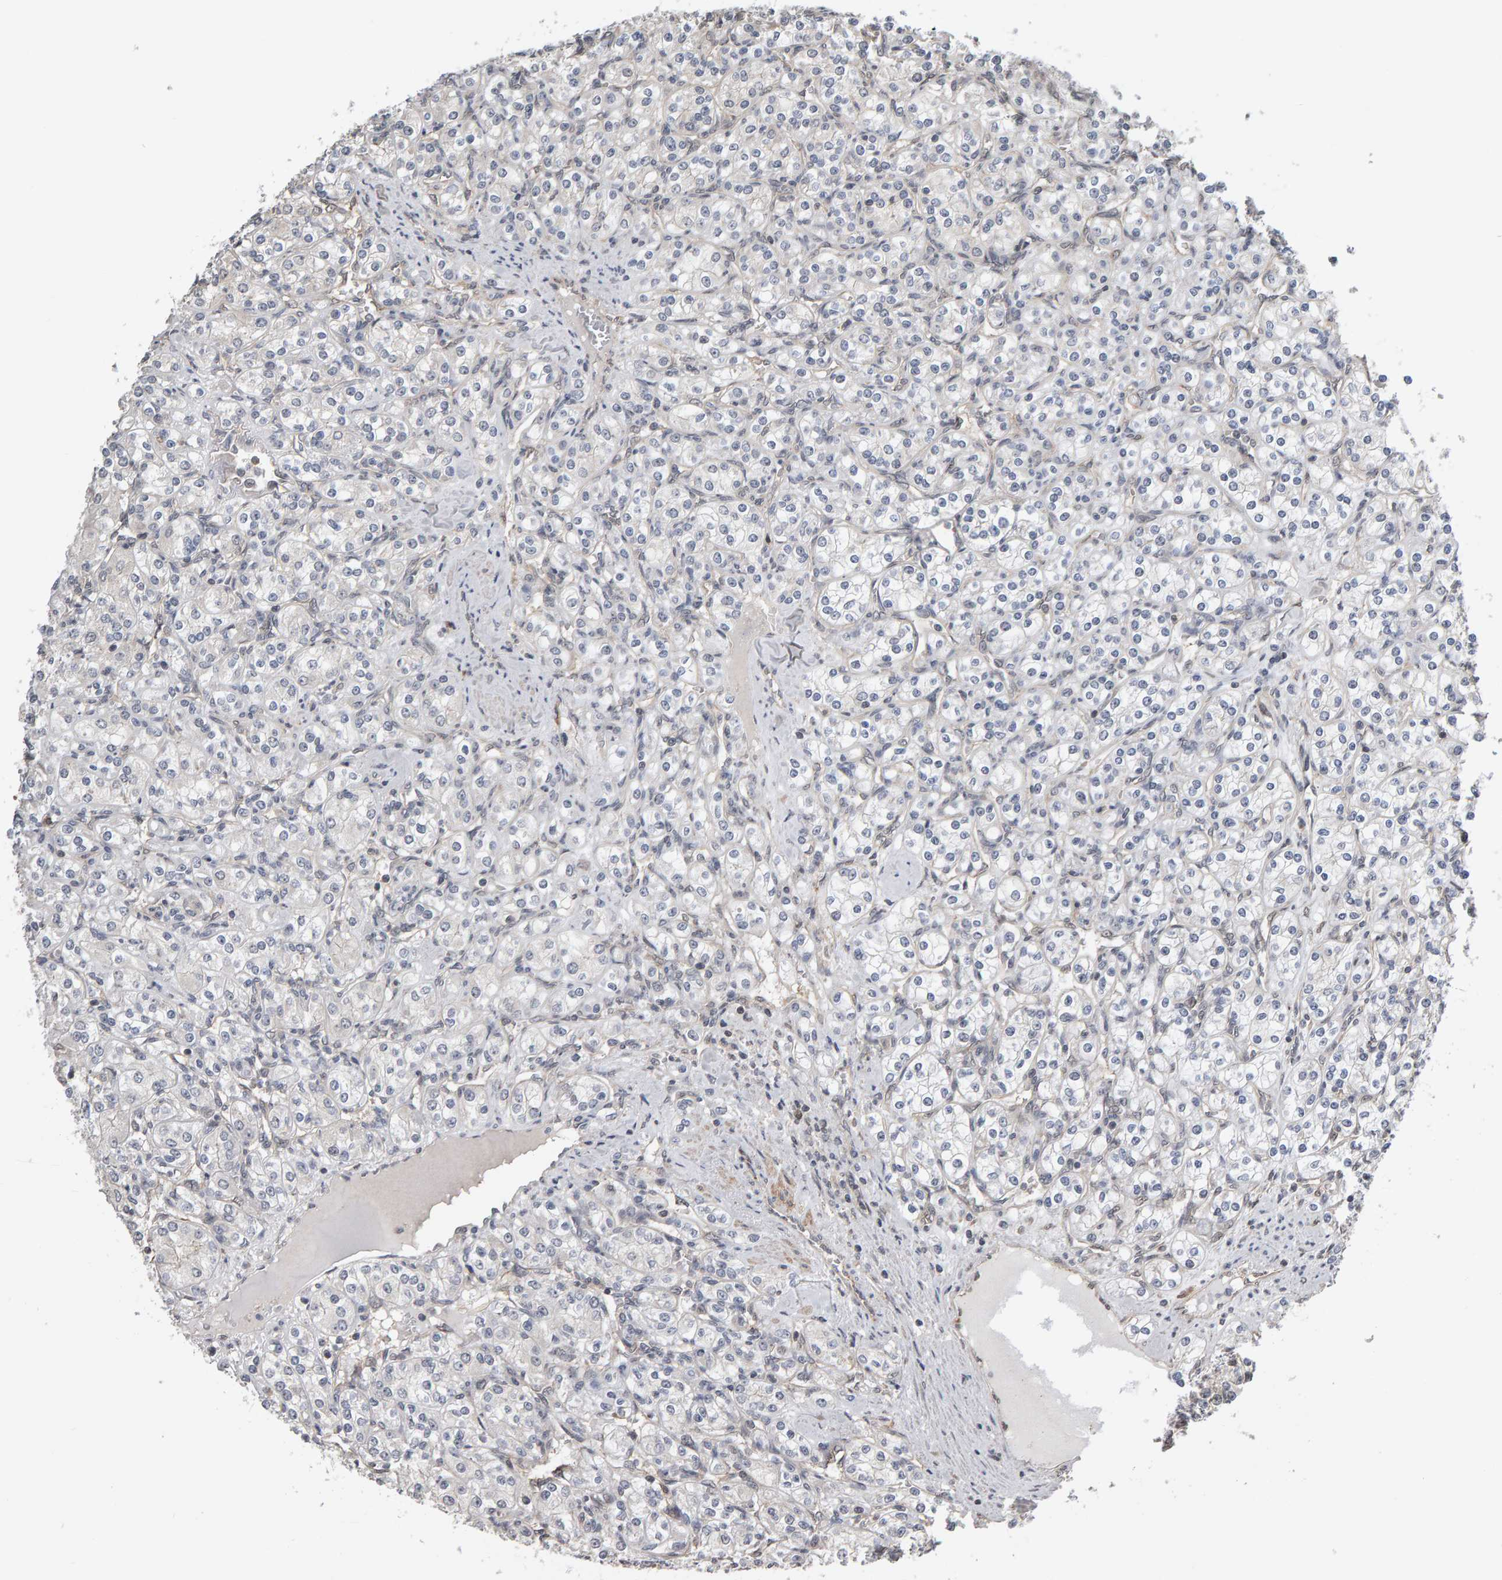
{"staining": {"intensity": "negative", "quantity": "none", "location": "none"}, "tissue": "renal cancer", "cell_type": "Tumor cells", "image_type": "cancer", "snomed": [{"axis": "morphology", "description": "Adenocarcinoma, NOS"}, {"axis": "topography", "description": "Kidney"}], "caption": "Immunohistochemistry (IHC) of human renal adenocarcinoma reveals no positivity in tumor cells. (Brightfield microscopy of DAB (3,3'-diaminobenzidine) IHC at high magnification).", "gene": "COASY", "patient": {"sex": "male", "age": 77}}